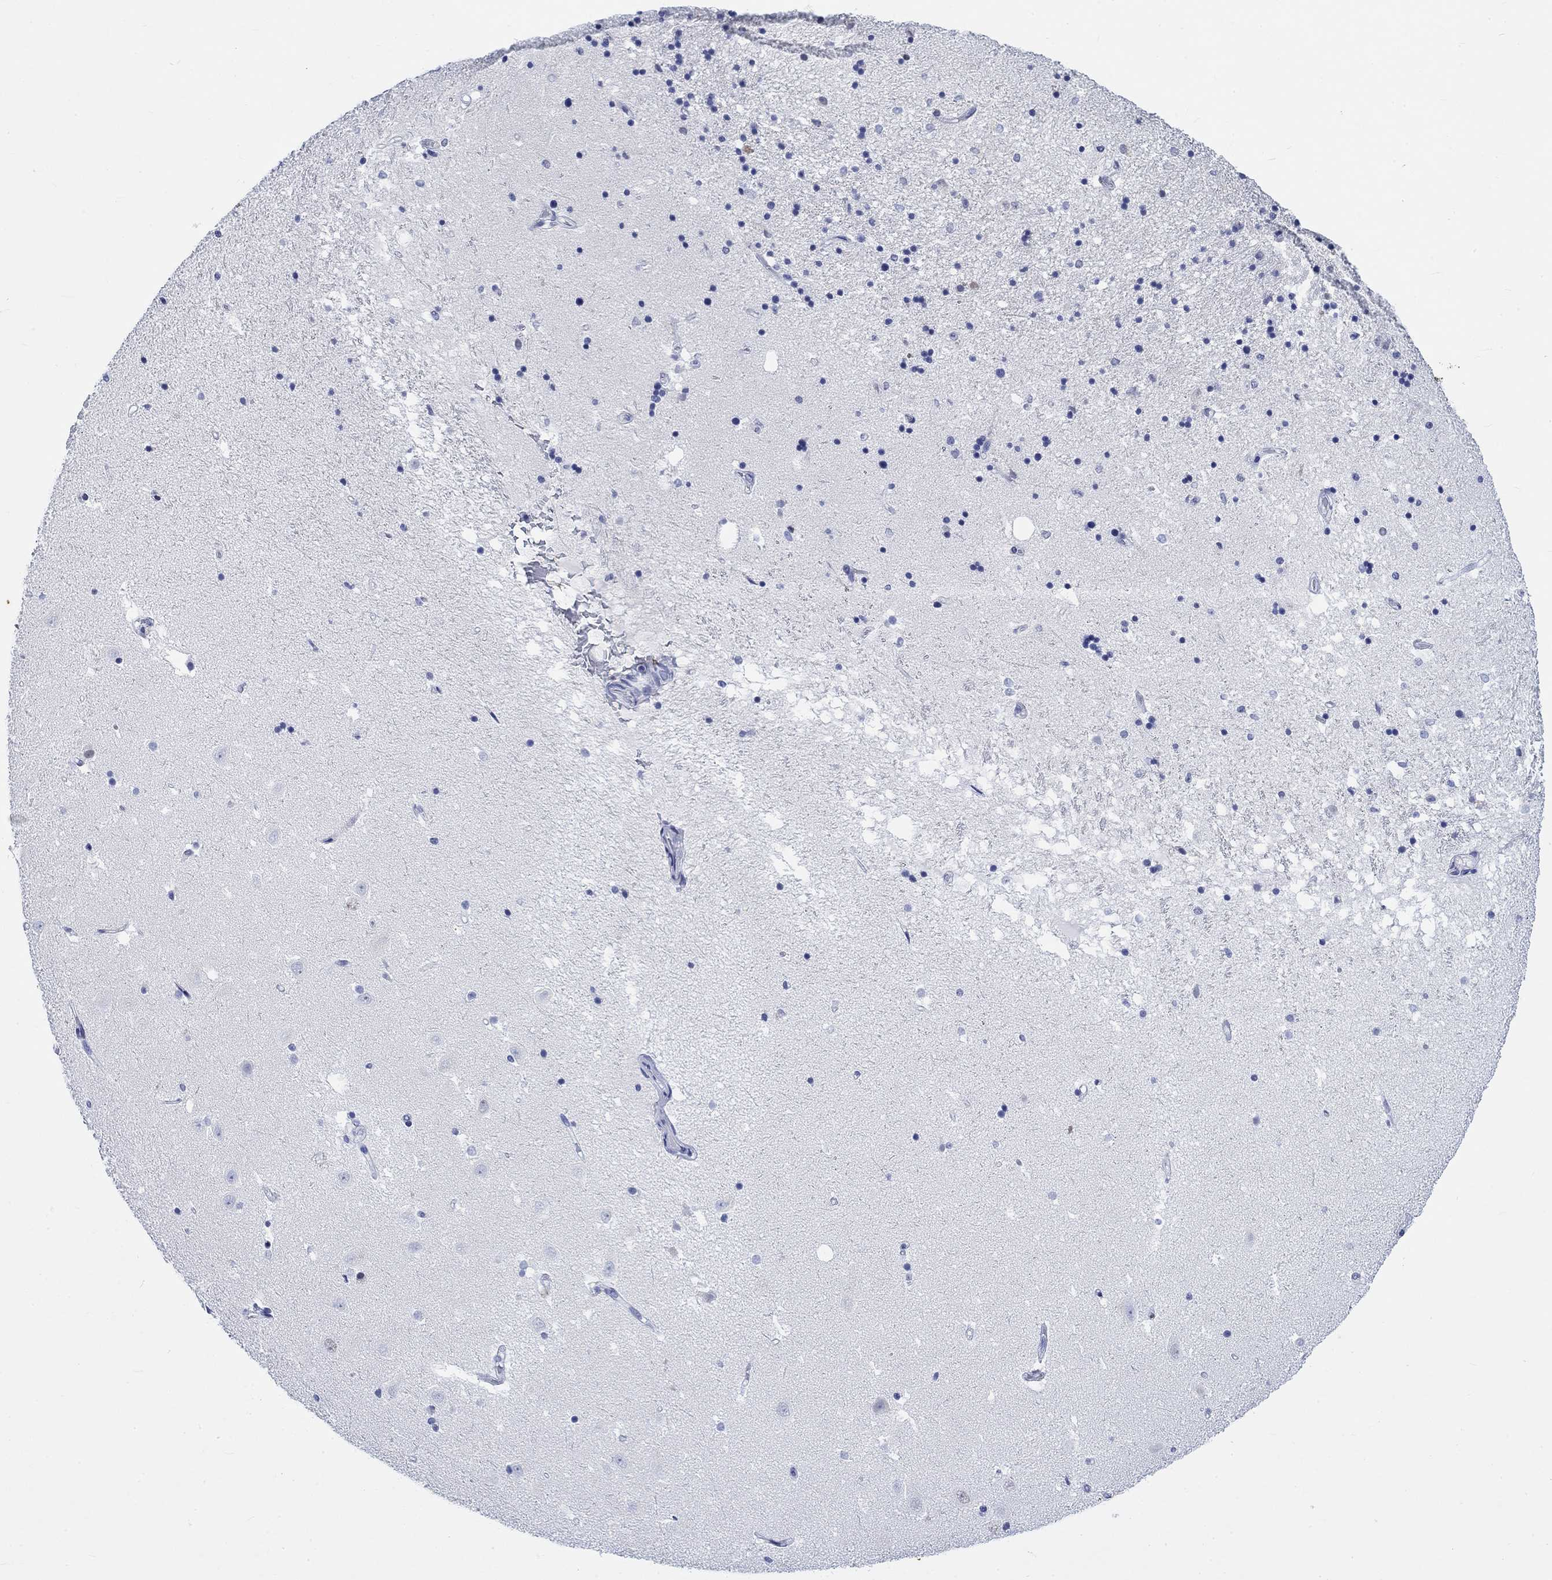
{"staining": {"intensity": "negative", "quantity": "none", "location": "none"}, "tissue": "hippocampus", "cell_type": "Glial cells", "image_type": "normal", "snomed": [{"axis": "morphology", "description": "Normal tissue, NOS"}, {"axis": "topography", "description": "Hippocampus"}], "caption": "This is an immunohistochemistry (IHC) photomicrograph of unremarkable hippocampus. There is no staining in glial cells.", "gene": "KRT76", "patient": {"sex": "male", "age": 49}}